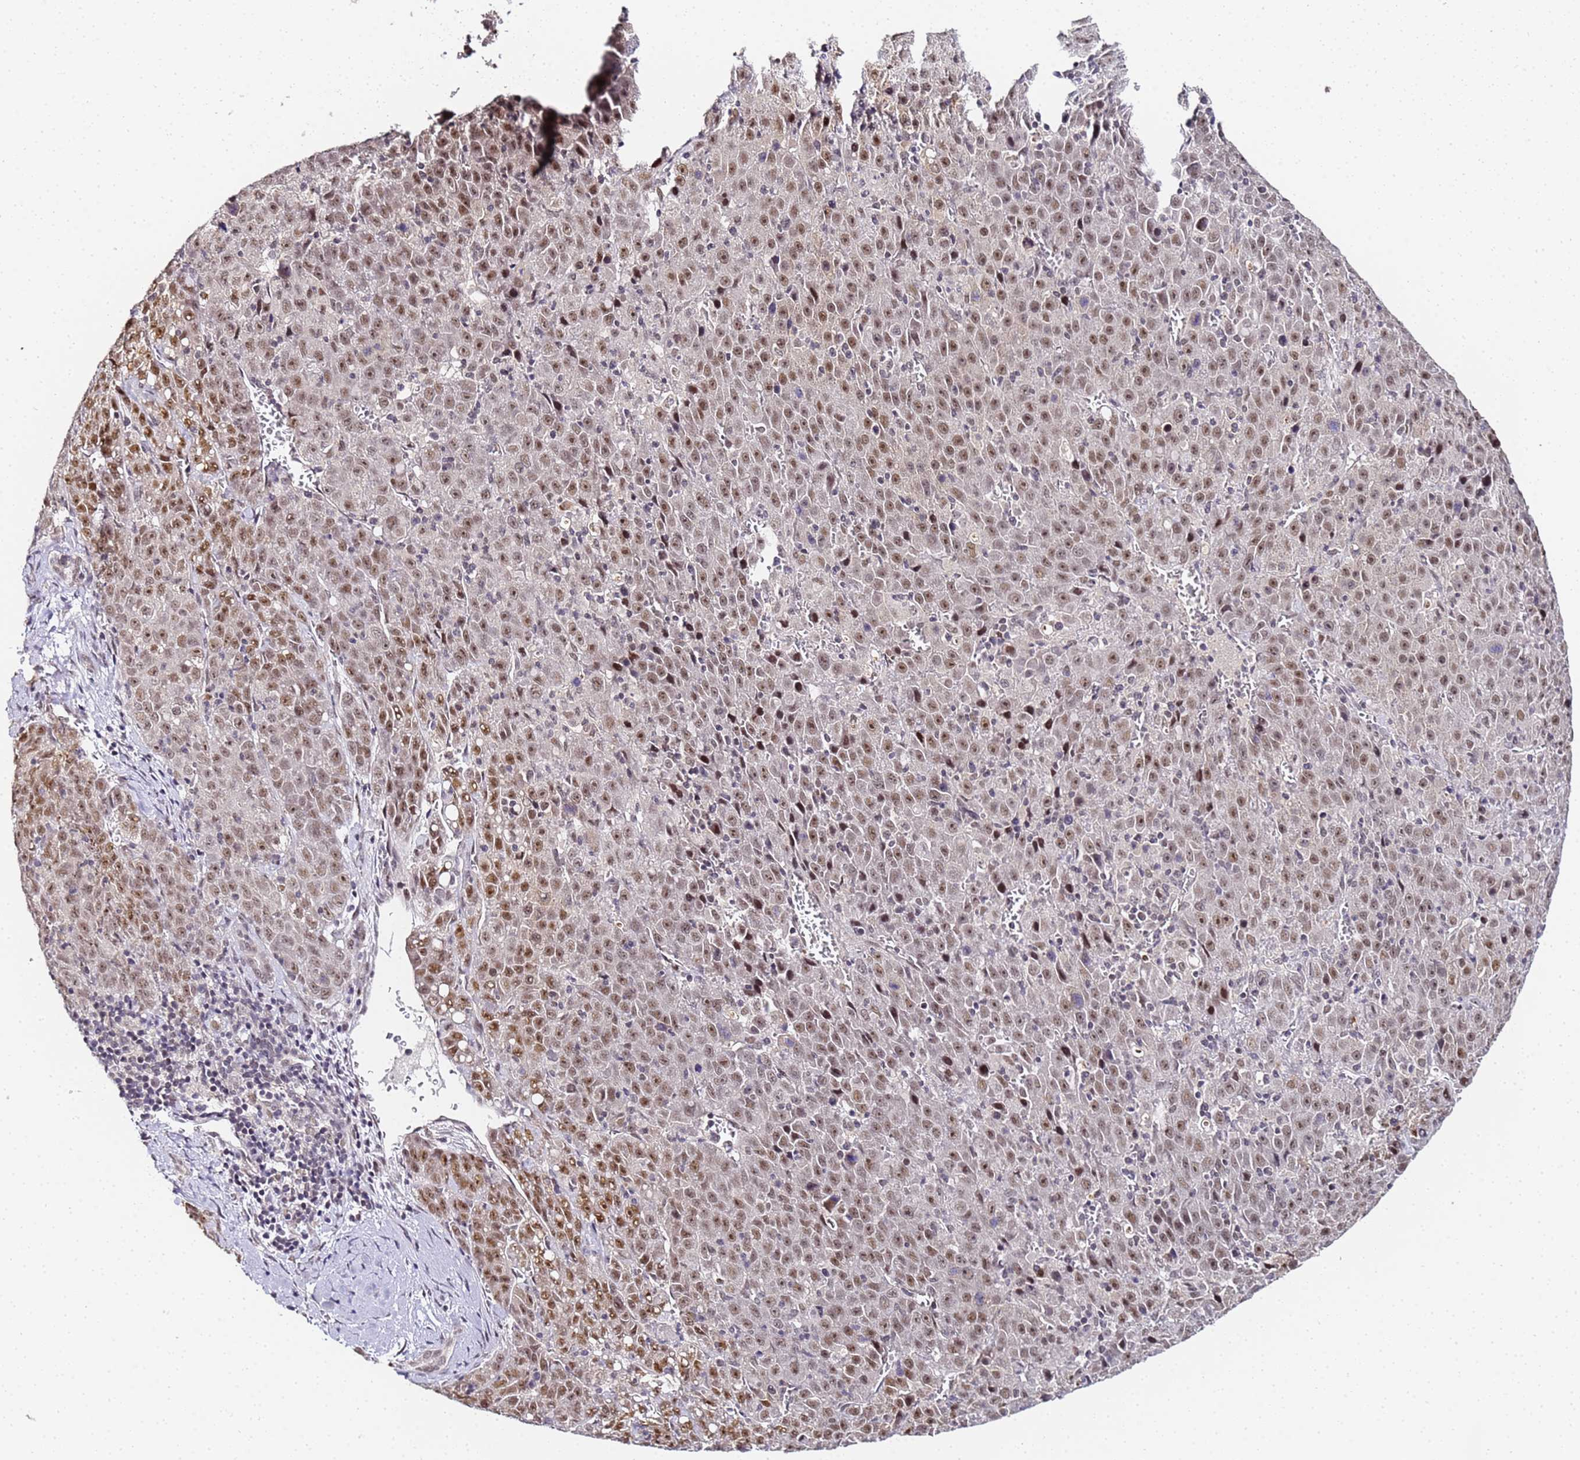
{"staining": {"intensity": "moderate", "quantity": ">75%", "location": "nuclear"}, "tissue": "liver cancer", "cell_type": "Tumor cells", "image_type": "cancer", "snomed": [{"axis": "morphology", "description": "Carcinoma, Hepatocellular, NOS"}, {"axis": "topography", "description": "Liver"}], "caption": "High-power microscopy captured an IHC histopathology image of liver hepatocellular carcinoma, revealing moderate nuclear staining in approximately >75% of tumor cells. (IHC, brightfield microscopy, high magnification).", "gene": "LSM3", "patient": {"sex": "female", "age": 53}}